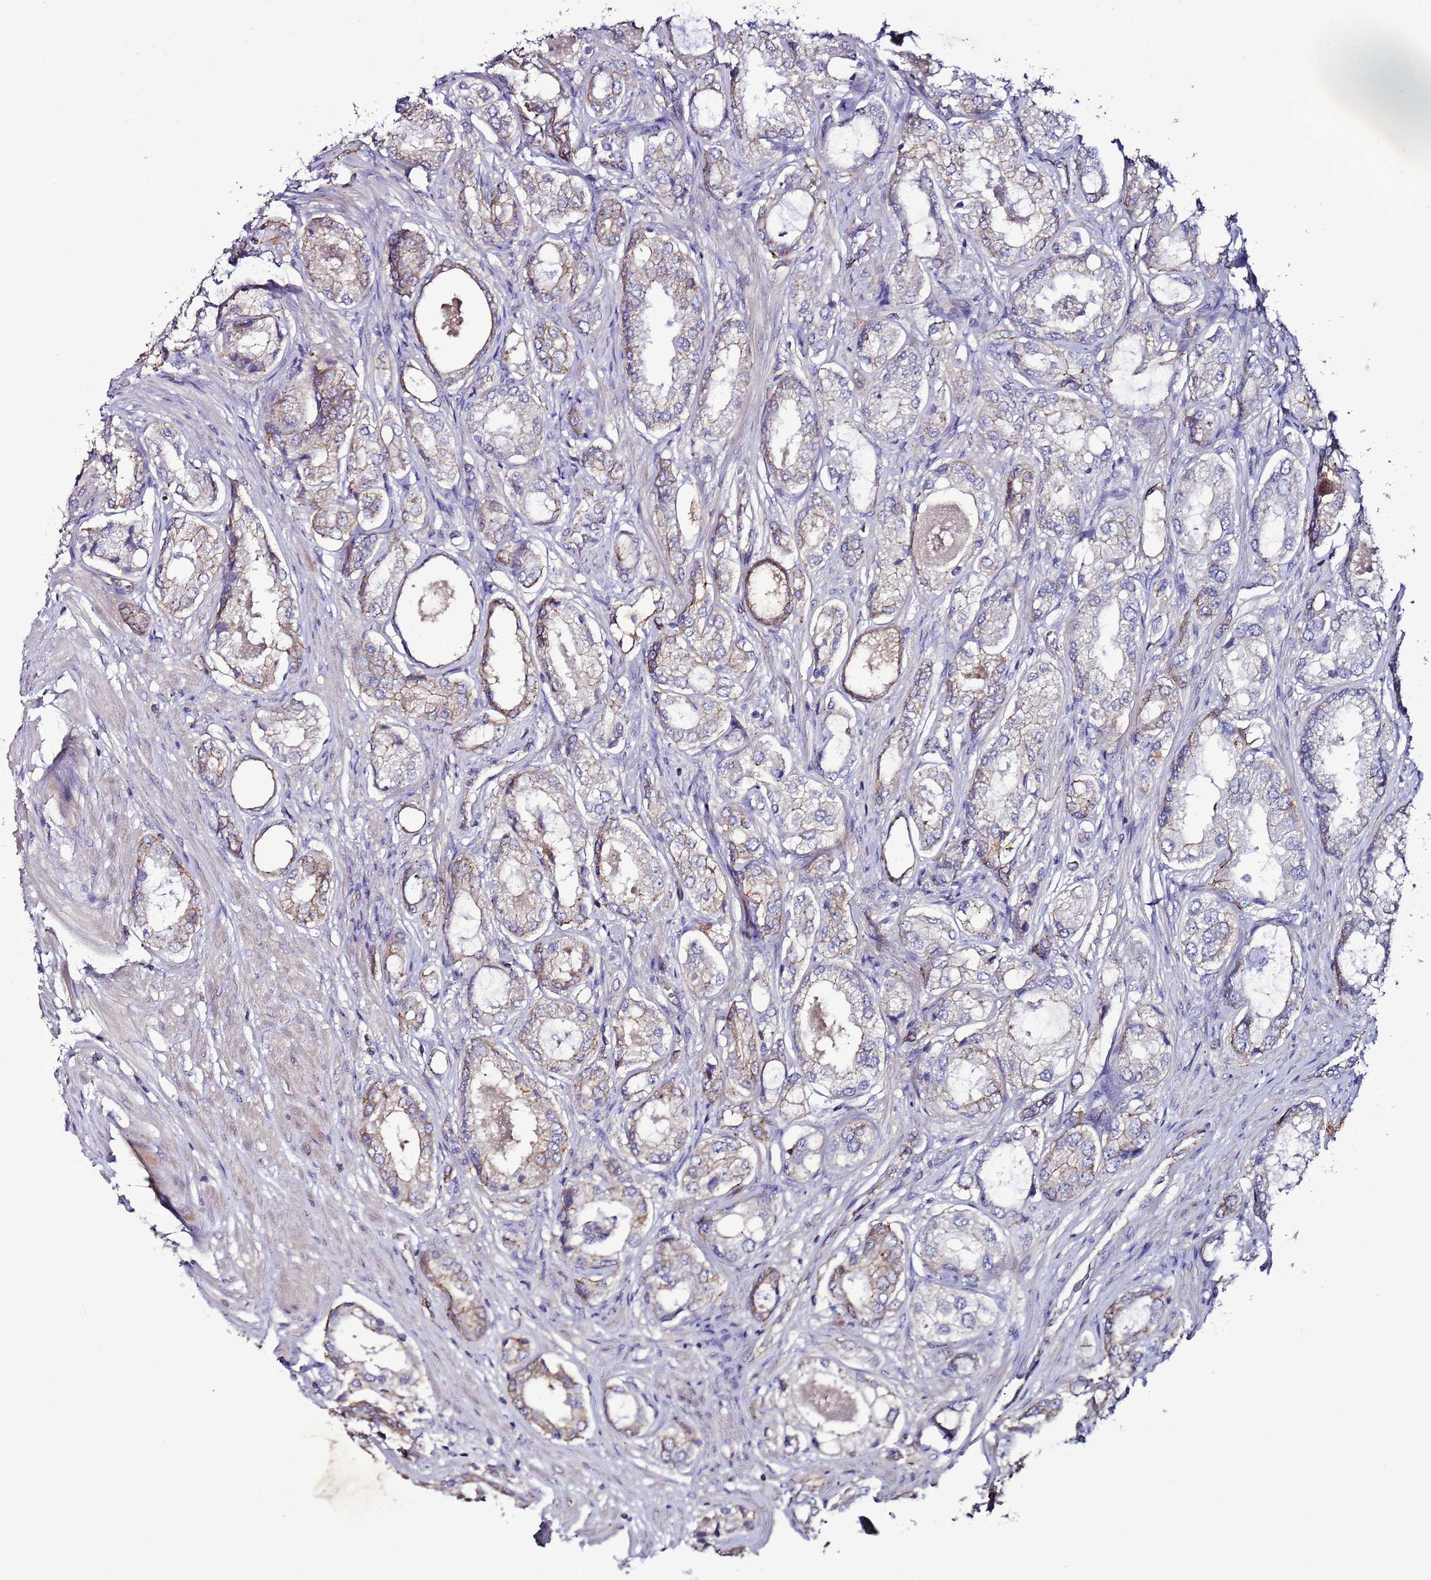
{"staining": {"intensity": "weak", "quantity": "25%-75%", "location": "cytoplasmic/membranous"}, "tissue": "prostate cancer", "cell_type": "Tumor cells", "image_type": "cancer", "snomed": [{"axis": "morphology", "description": "Adenocarcinoma, Low grade"}, {"axis": "topography", "description": "Prostate"}], "caption": "This histopathology image displays immunohistochemistry staining of adenocarcinoma (low-grade) (prostate), with low weak cytoplasmic/membranous expression in about 25%-75% of tumor cells.", "gene": "TENM3", "patient": {"sex": "male", "age": 68}}